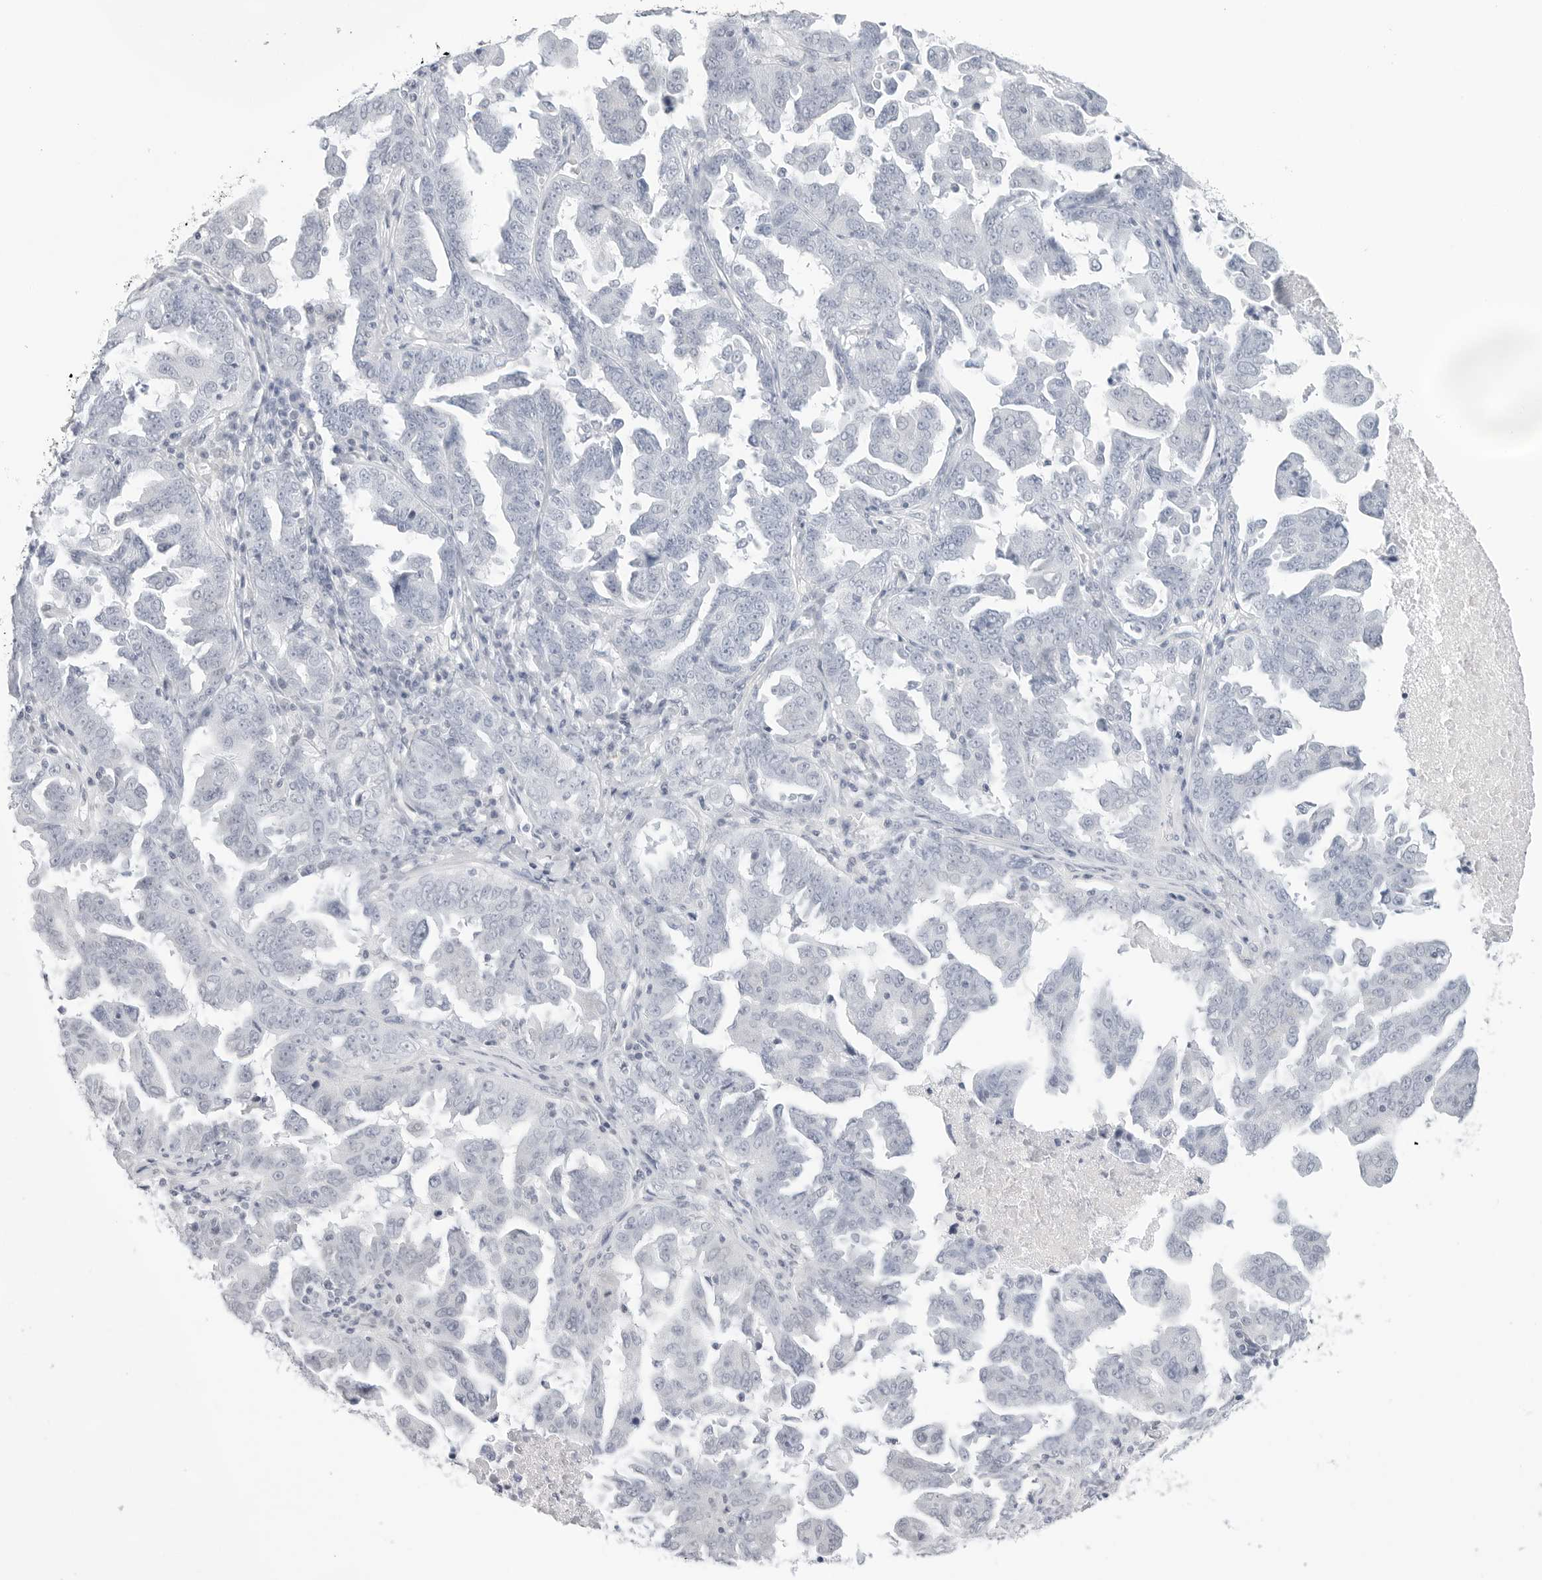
{"staining": {"intensity": "negative", "quantity": "none", "location": "none"}, "tissue": "ovarian cancer", "cell_type": "Tumor cells", "image_type": "cancer", "snomed": [{"axis": "morphology", "description": "Carcinoma, endometroid"}, {"axis": "topography", "description": "Ovary"}], "caption": "This is an IHC photomicrograph of human ovarian cancer (endometroid carcinoma). There is no staining in tumor cells.", "gene": "HMGCS2", "patient": {"sex": "female", "age": 62}}